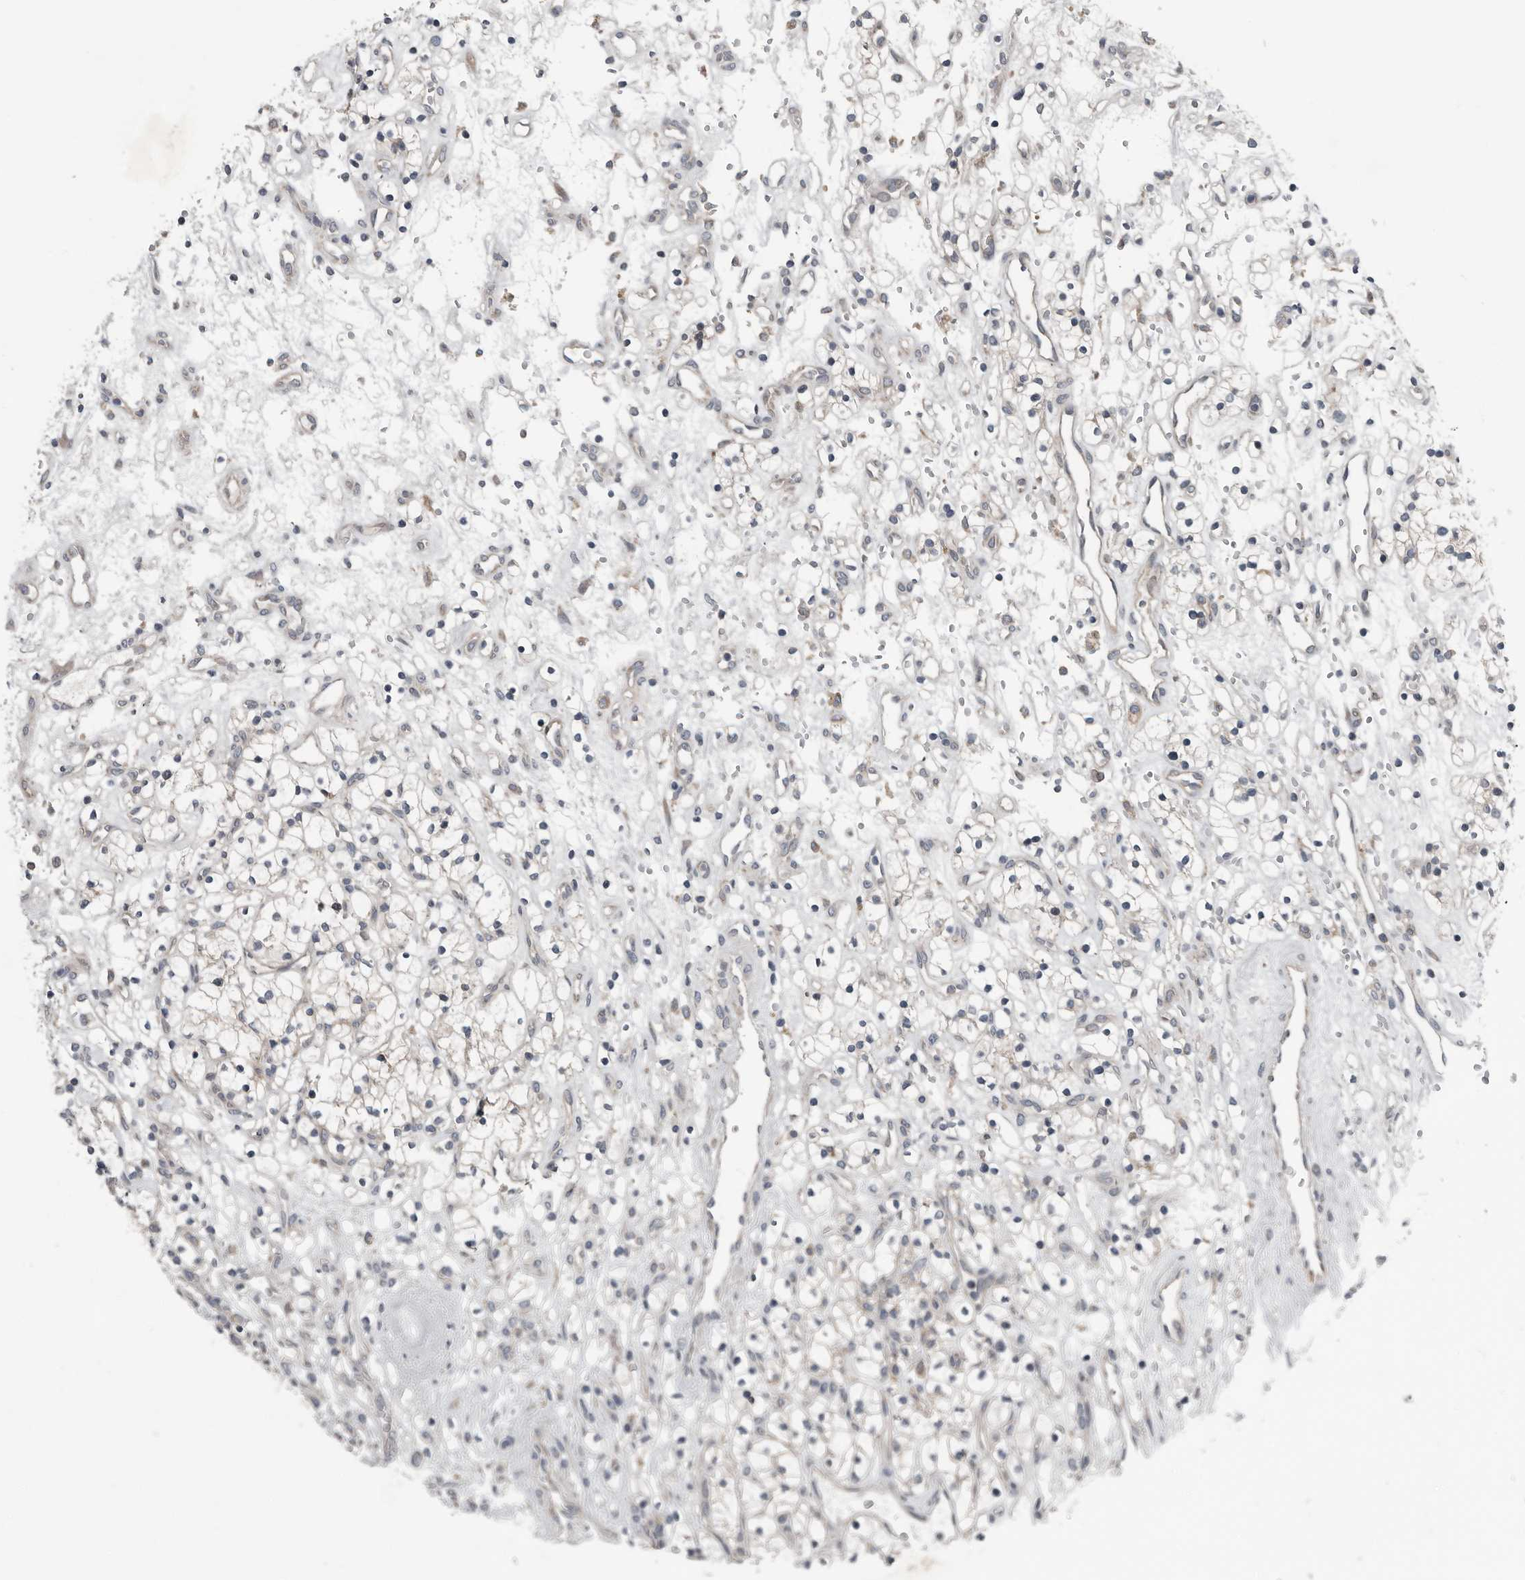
{"staining": {"intensity": "negative", "quantity": "none", "location": "none"}, "tissue": "renal cancer", "cell_type": "Tumor cells", "image_type": "cancer", "snomed": [{"axis": "morphology", "description": "Adenocarcinoma, NOS"}, {"axis": "topography", "description": "Kidney"}], "caption": "This is an IHC photomicrograph of human renal cancer (adenocarcinoma). There is no positivity in tumor cells.", "gene": "TMEM199", "patient": {"sex": "female", "age": 57}}